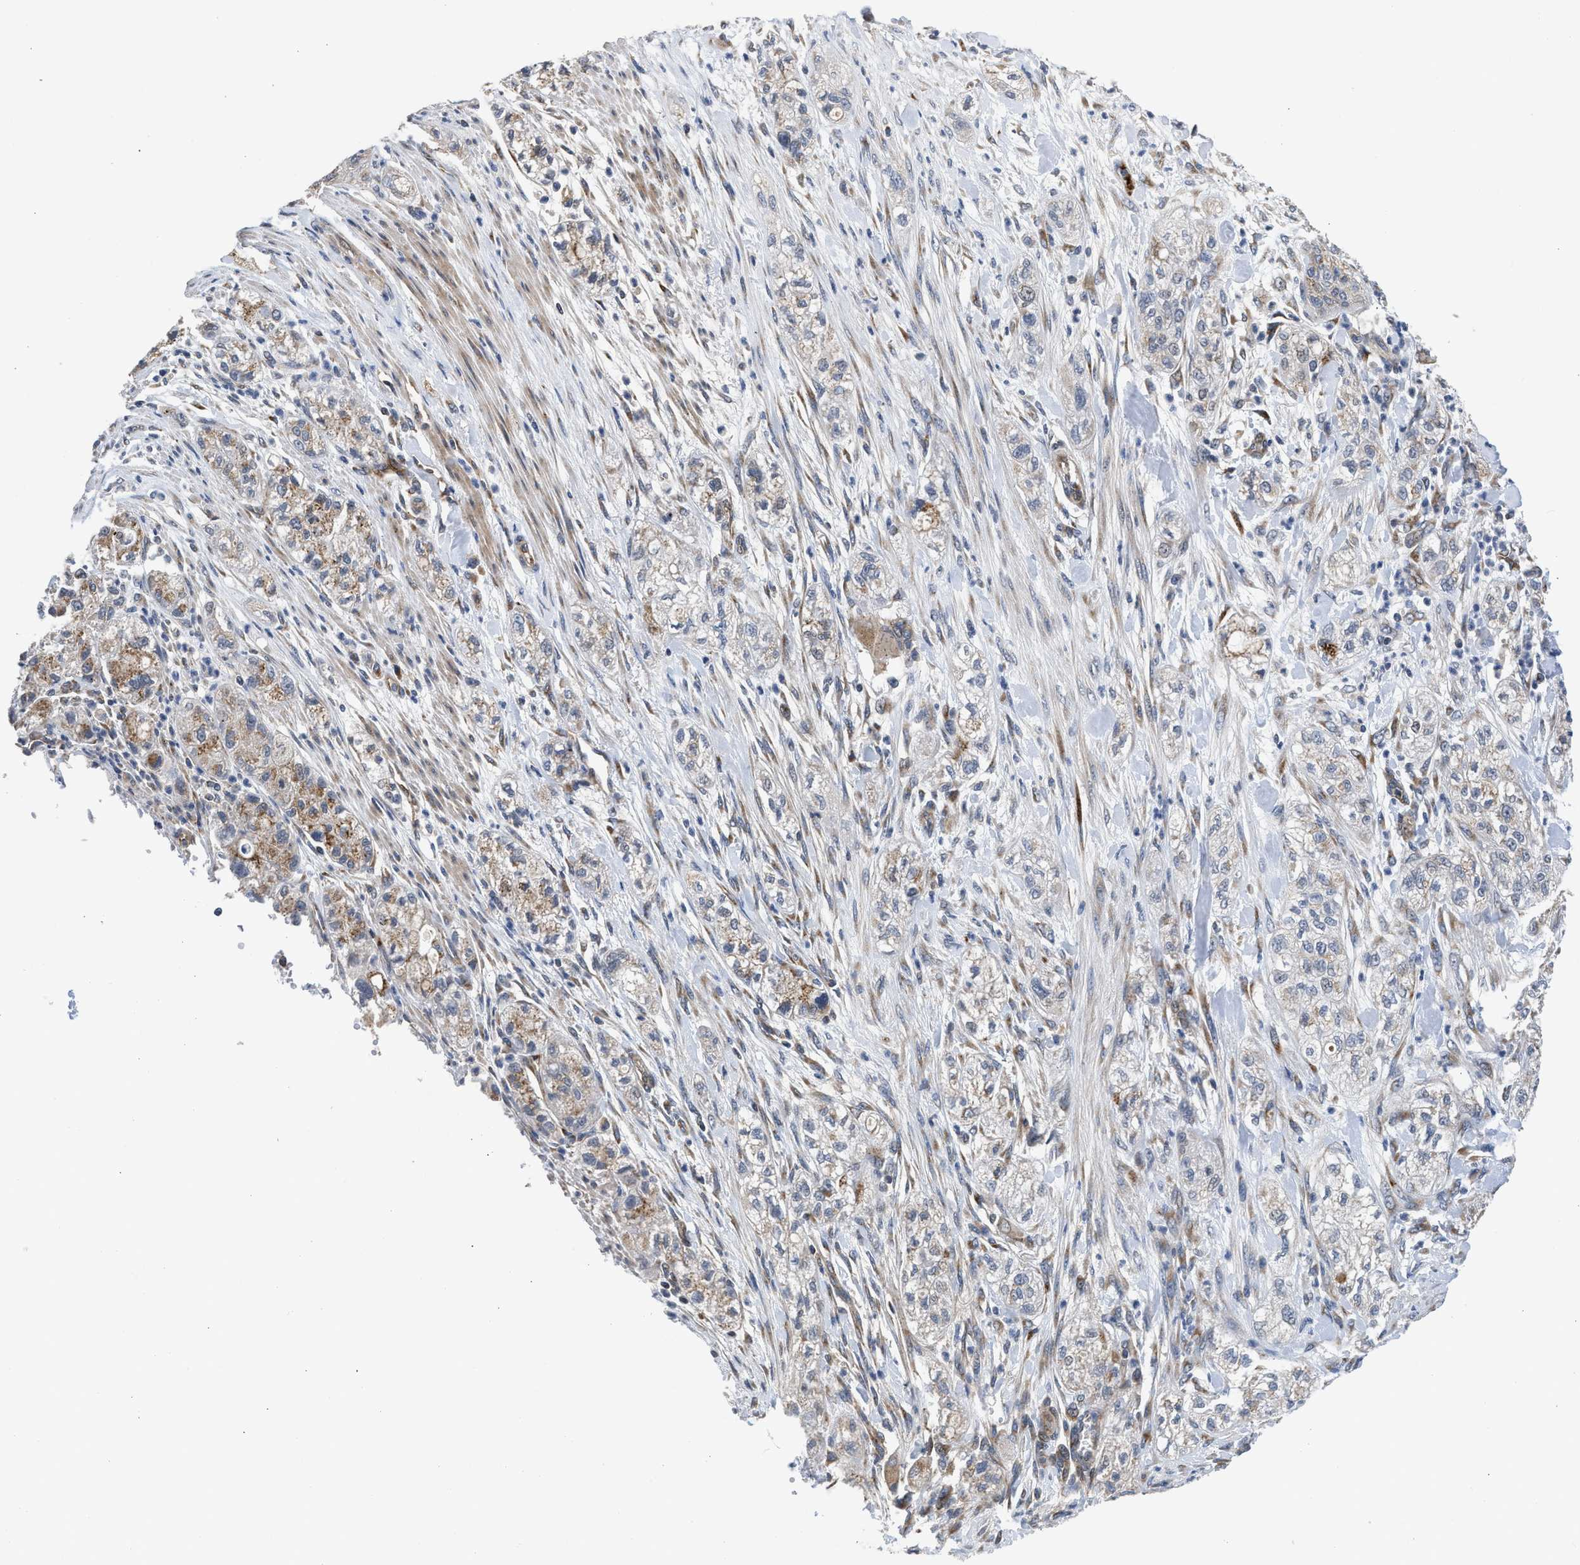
{"staining": {"intensity": "weak", "quantity": "<25%", "location": "cytoplasmic/membranous"}, "tissue": "pancreatic cancer", "cell_type": "Tumor cells", "image_type": "cancer", "snomed": [{"axis": "morphology", "description": "Adenocarcinoma, NOS"}, {"axis": "topography", "description": "Pancreas"}], "caption": "The micrograph demonstrates no staining of tumor cells in pancreatic cancer (adenocarcinoma). (Brightfield microscopy of DAB (3,3'-diaminobenzidine) immunohistochemistry (IHC) at high magnification).", "gene": "PIM1", "patient": {"sex": "female", "age": 78}}